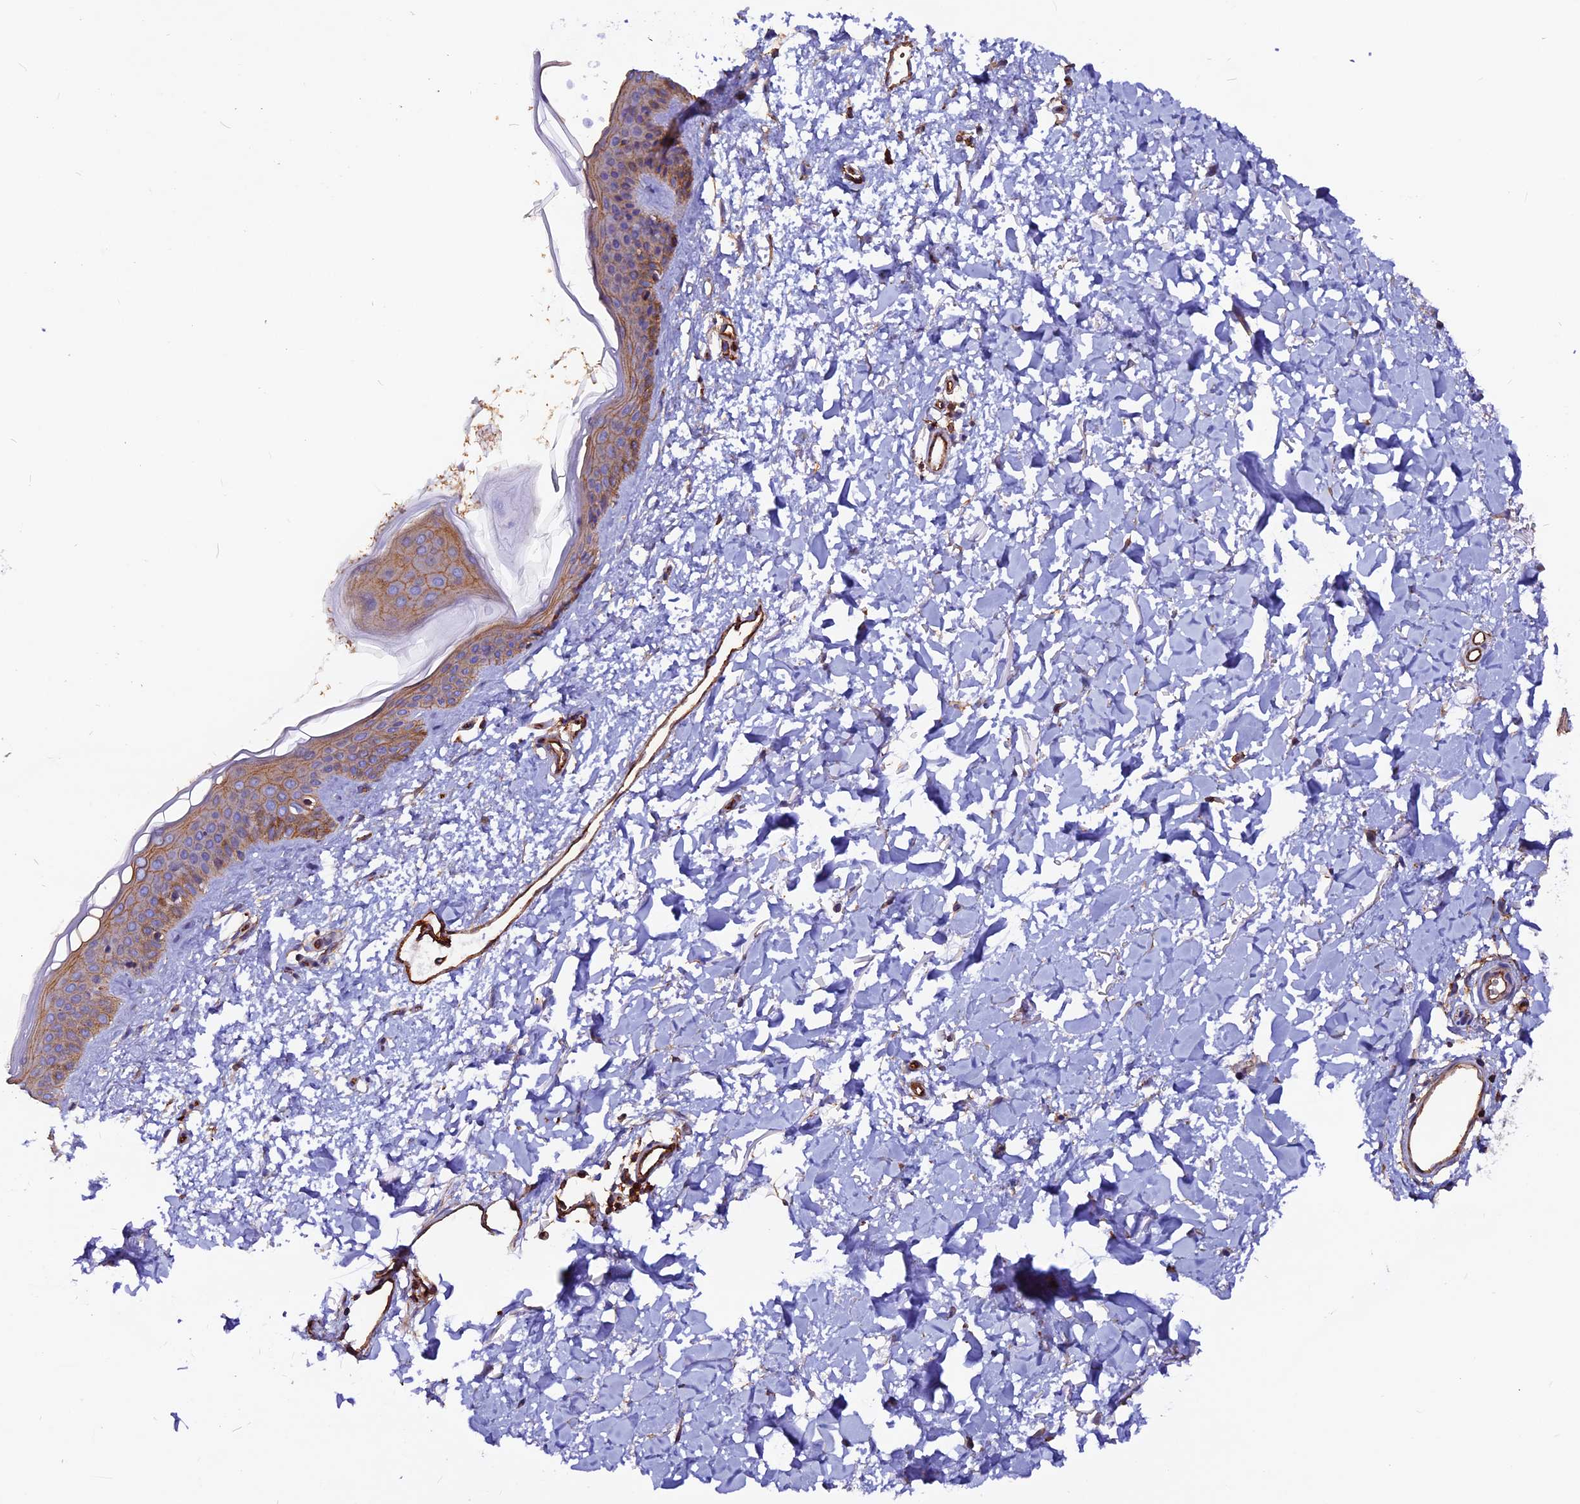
{"staining": {"intensity": "moderate", "quantity": "25%-75%", "location": "cytoplasmic/membranous"}, "tissue": "skin", "cell_type": "Fibroblasts", "image_type": "normal", "snomed": [{"axis": "morphology", "description": "Normal tissue, NOS"}, {"axis": "topography", "description": "Skin"}], "caption": "Immunohistochemistry (IHC) of normal skin shows medium levels of moderate cytoplasmic/membranous positivity in approximately 25%-75% of fibroblasts. (Stains: DAB (3,3'-diaminobenzidine) in brown, nuclei in blue, Microscopy: brightfield microscopy at high magnification).", "gene": "ZNF749", "patient": {"sex": "female", "age": 58}}